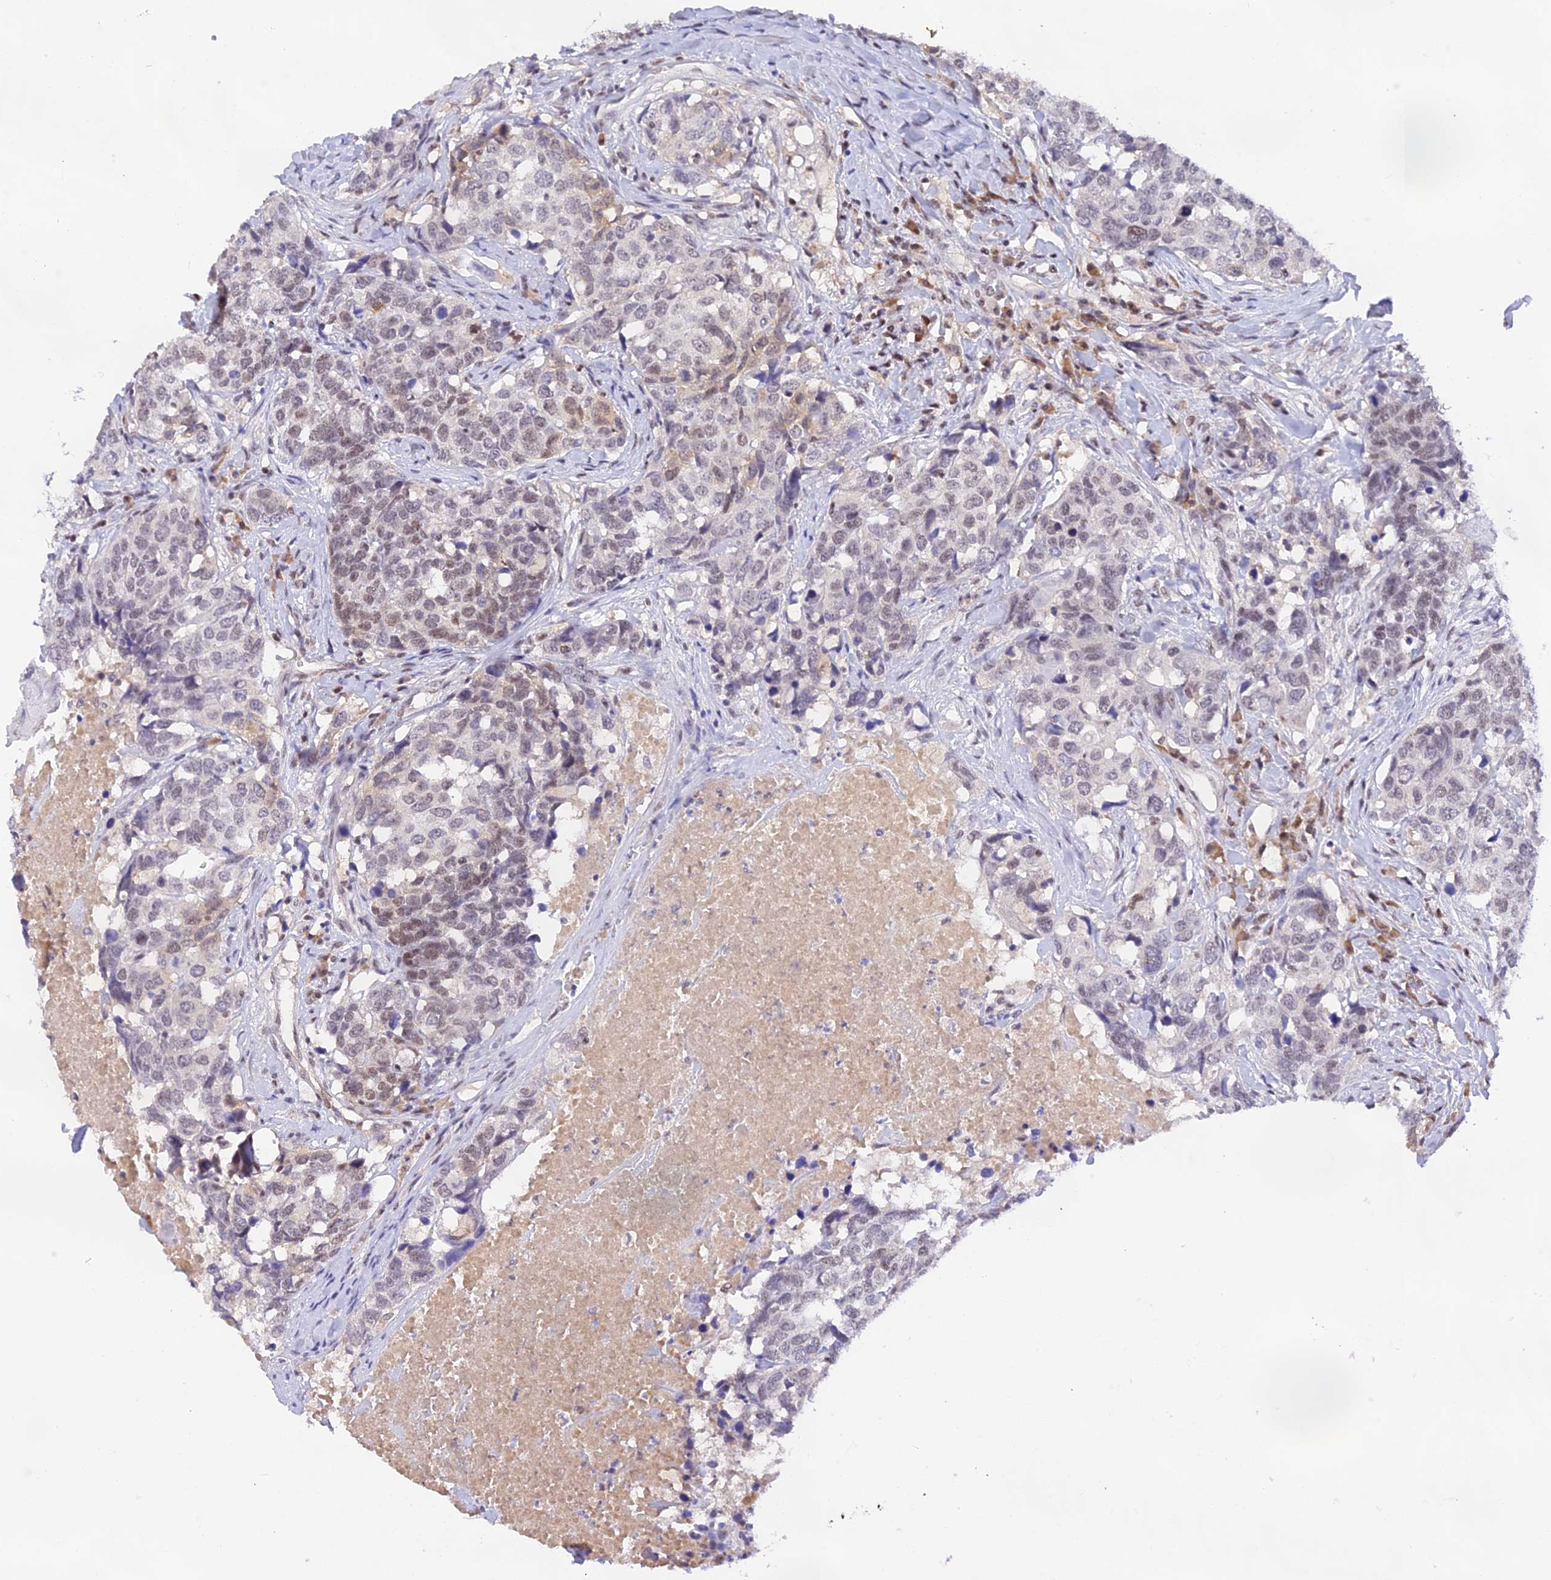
{"staining": {"intensity": "weak", "quantity": "<25%", "location": "nuclear"}, "tissue": "head and neck cancer", "cell_type": "Tumor cells", "image_type": "cancer", "snomed": [{"axis": "morphology", "description": "Squamous cell carcinoma, NOS"}, {"axis": "topography", "description": "Head-Neck"}], "caption": "Histopathology image shows no significant protein staining in tumor cells of head and neck squamous cell carcinoma. (DAB immunohistochemistry (IHC), high magnification).", "gene": "THAP11", "patient": {"sex": "male", "age": 66}}